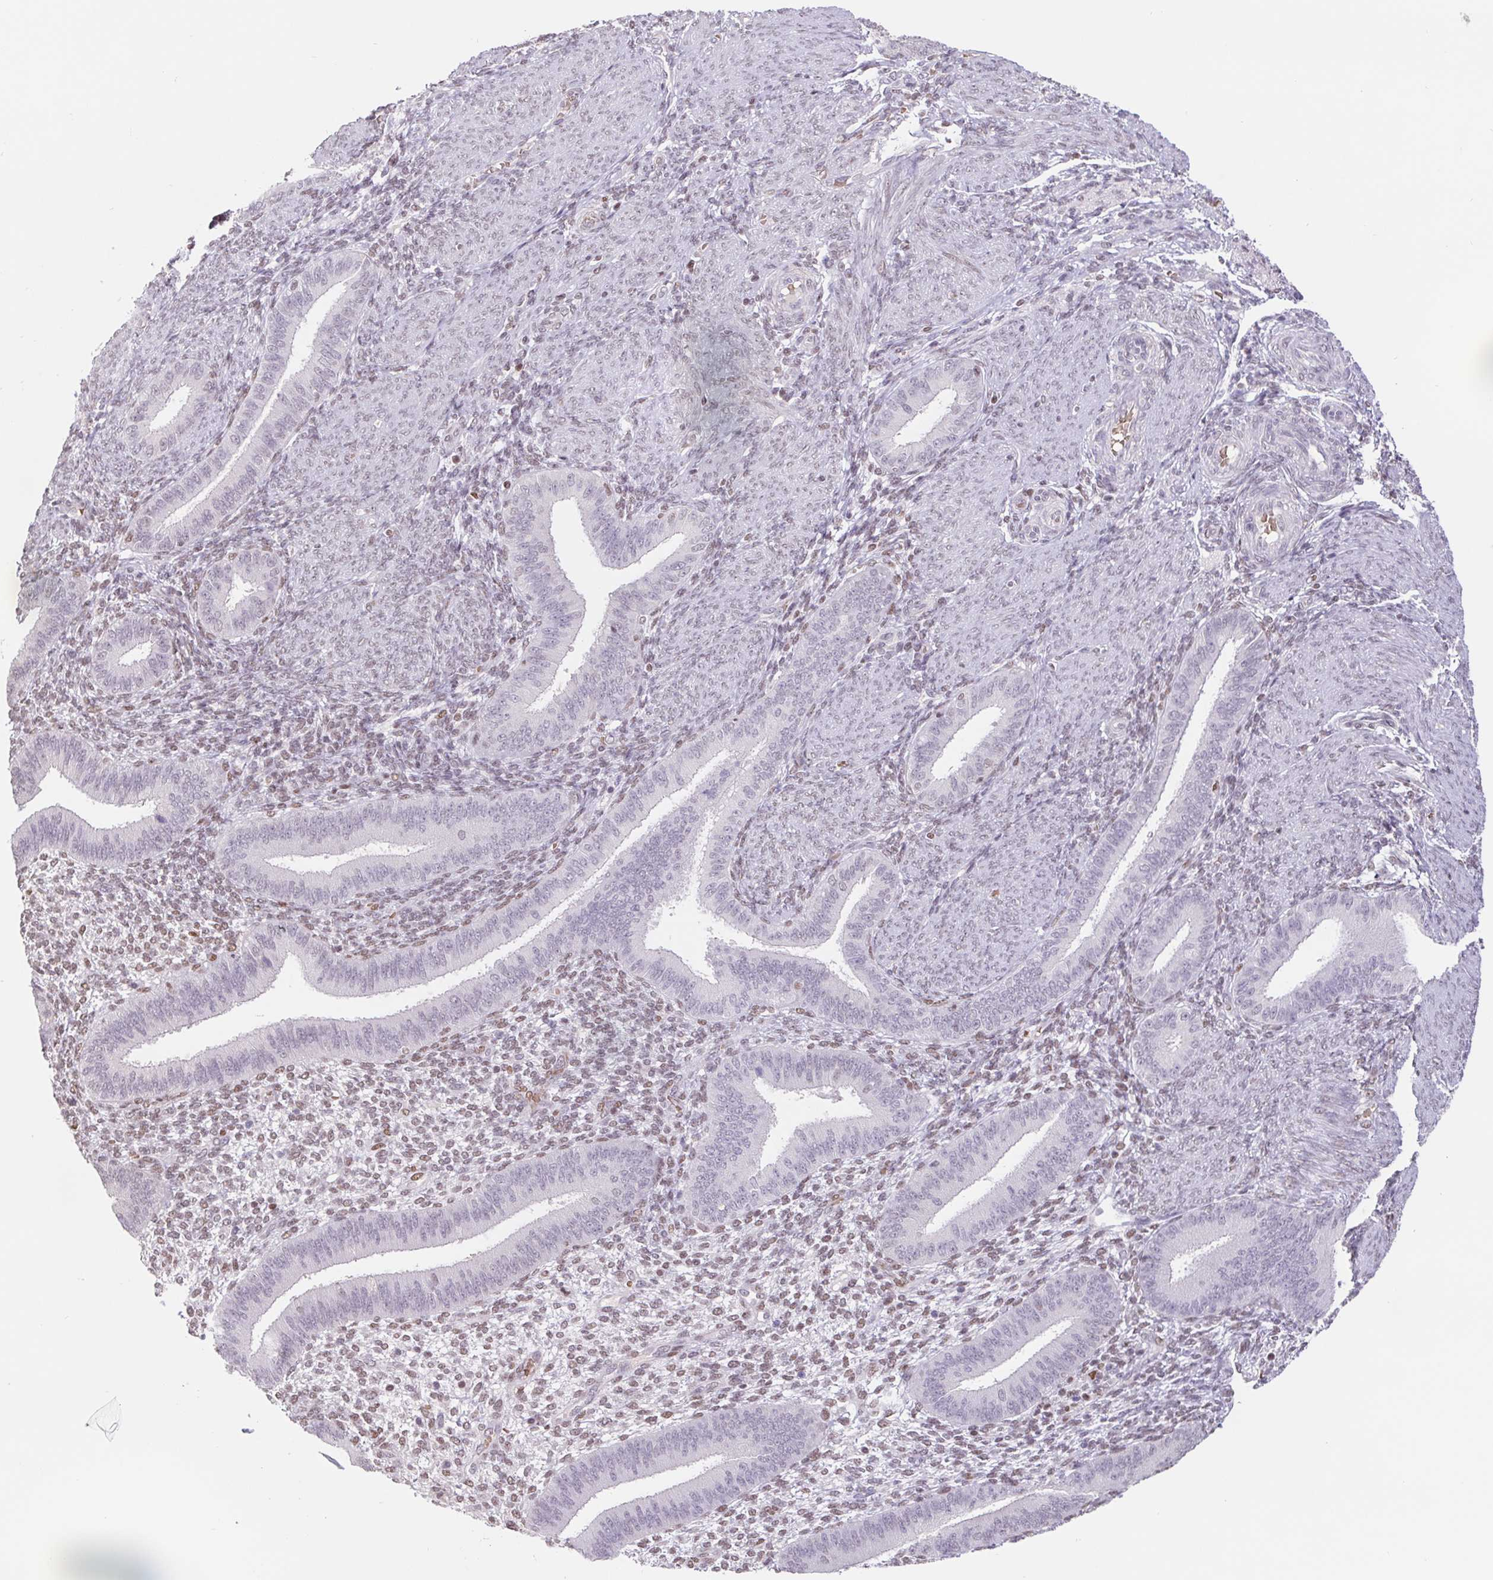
{"staining": {"intensity": "moderate", "quantity": "25%-75%", "location": "nuclear"}, "tissue": "endometrium", "cell_type": "Cells in endometrial stroma", "image_type": "normal", "snomed": [{"axis": "morphology", "description": "Normal tissue, NOS"}, {"axis": "topography", "description": "Endometrium"}], "caption": "Normal endometrium displays moderate nuclear expression in about 25%-75% of cells in endometrial stroma, visualized by immunohistochemistry.", "gene": "TRERF1", "patient": {"sex": "female", "age": 39}}